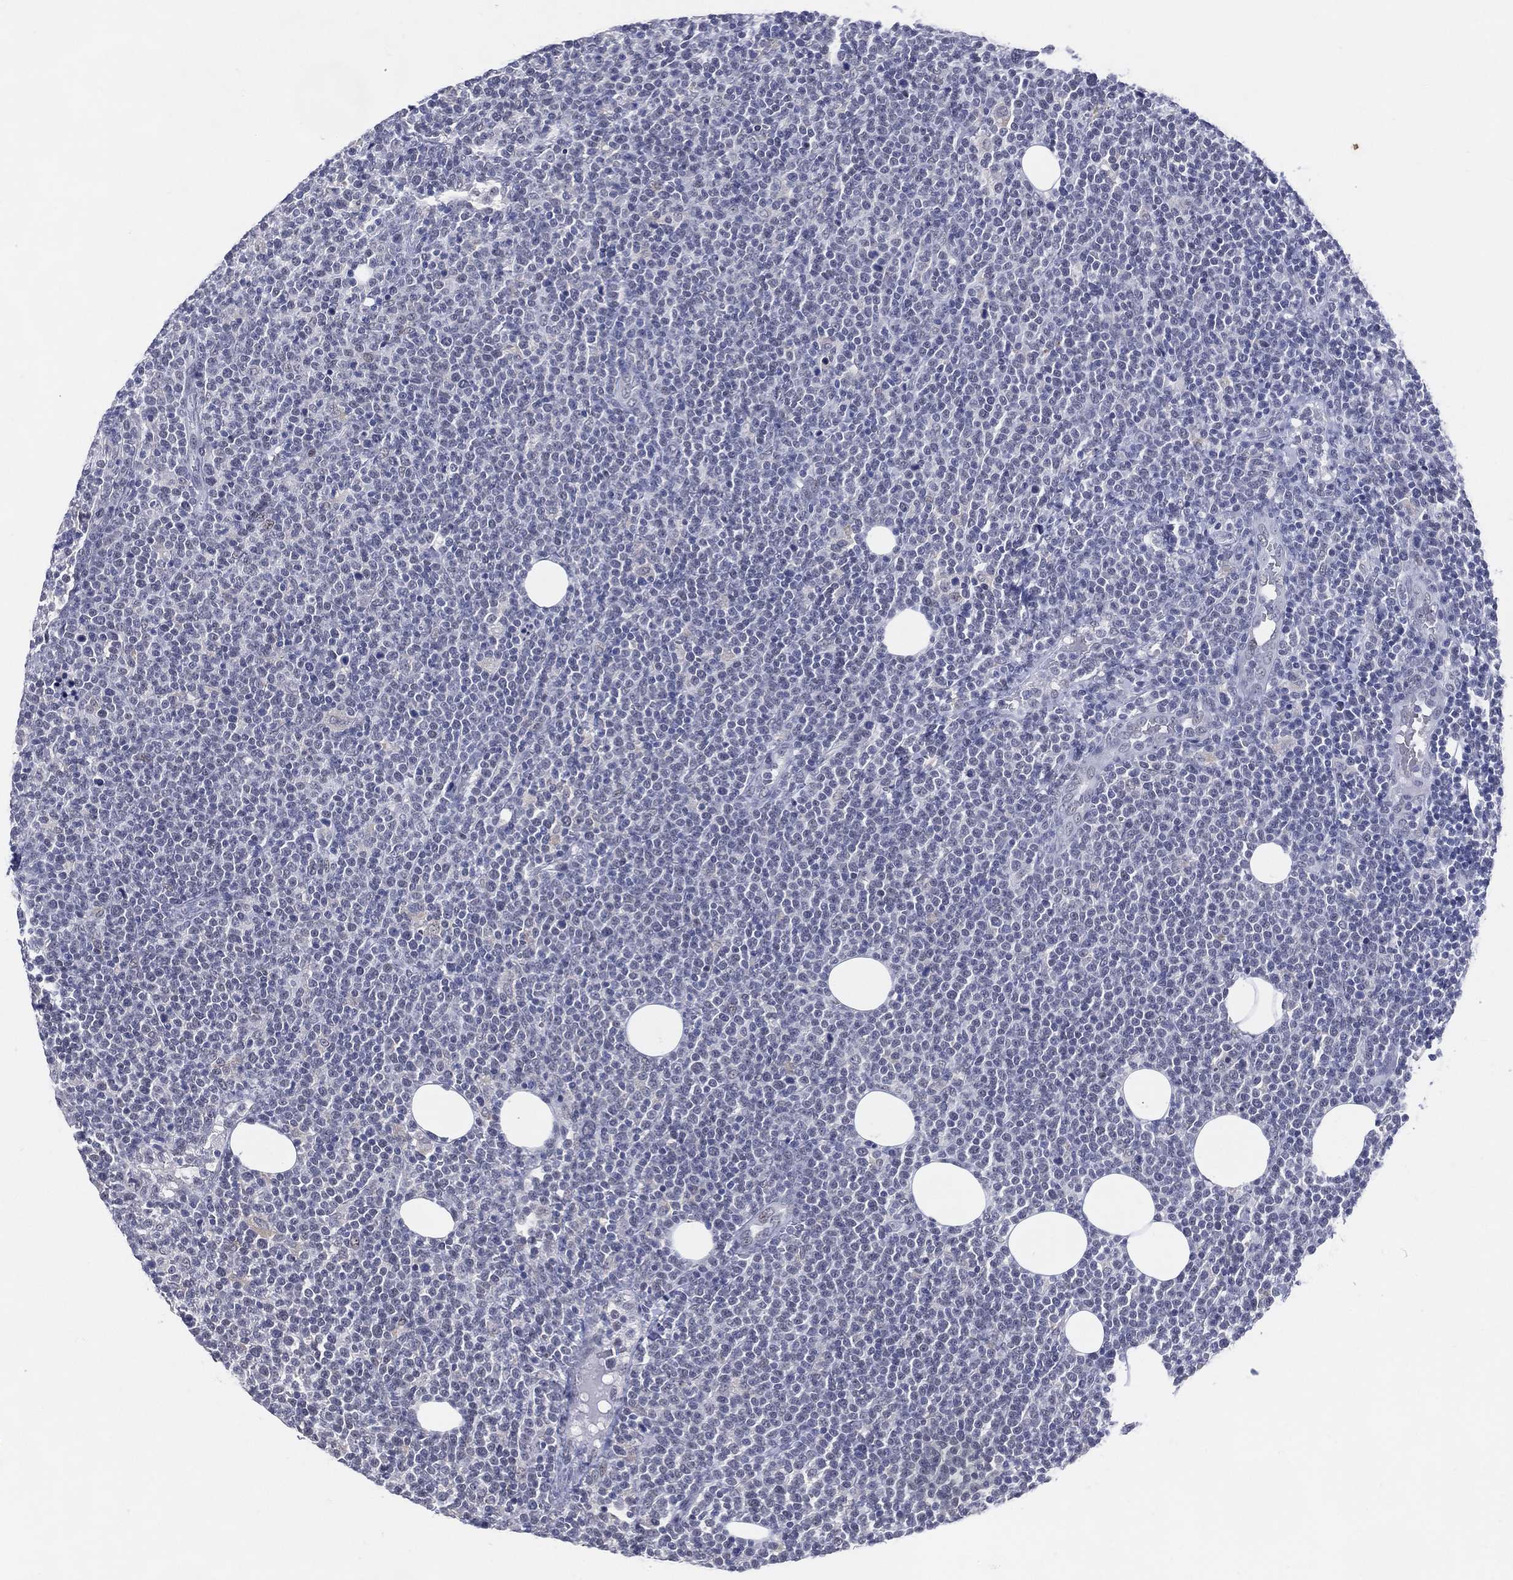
{"staining": {"intensity": "negative", "quantity": "none", "location": "none"}, "tissue": "lymphoma", "cell_type": "Tumor cells", "image_type": "cancer", "snomed": [{"axis": "morphology", "description": "Malignant lymphoma, non-Hodgkin's type, High grade"}, {"axis": "topography", "description": "Lymph node"}], "caption": "Immunohistochemical staining of lymphoma exhibits no significant positivity in tumor cells. (Stains: DAB (3,3'-diaminobenzidine) immunohistochemistry (IHC) with hematoxylin counter stain, Microscopy: brightfield microscopy at high magnification).", "gene": "CFAP58", "patient": {"sex": "male", "age": 61}}